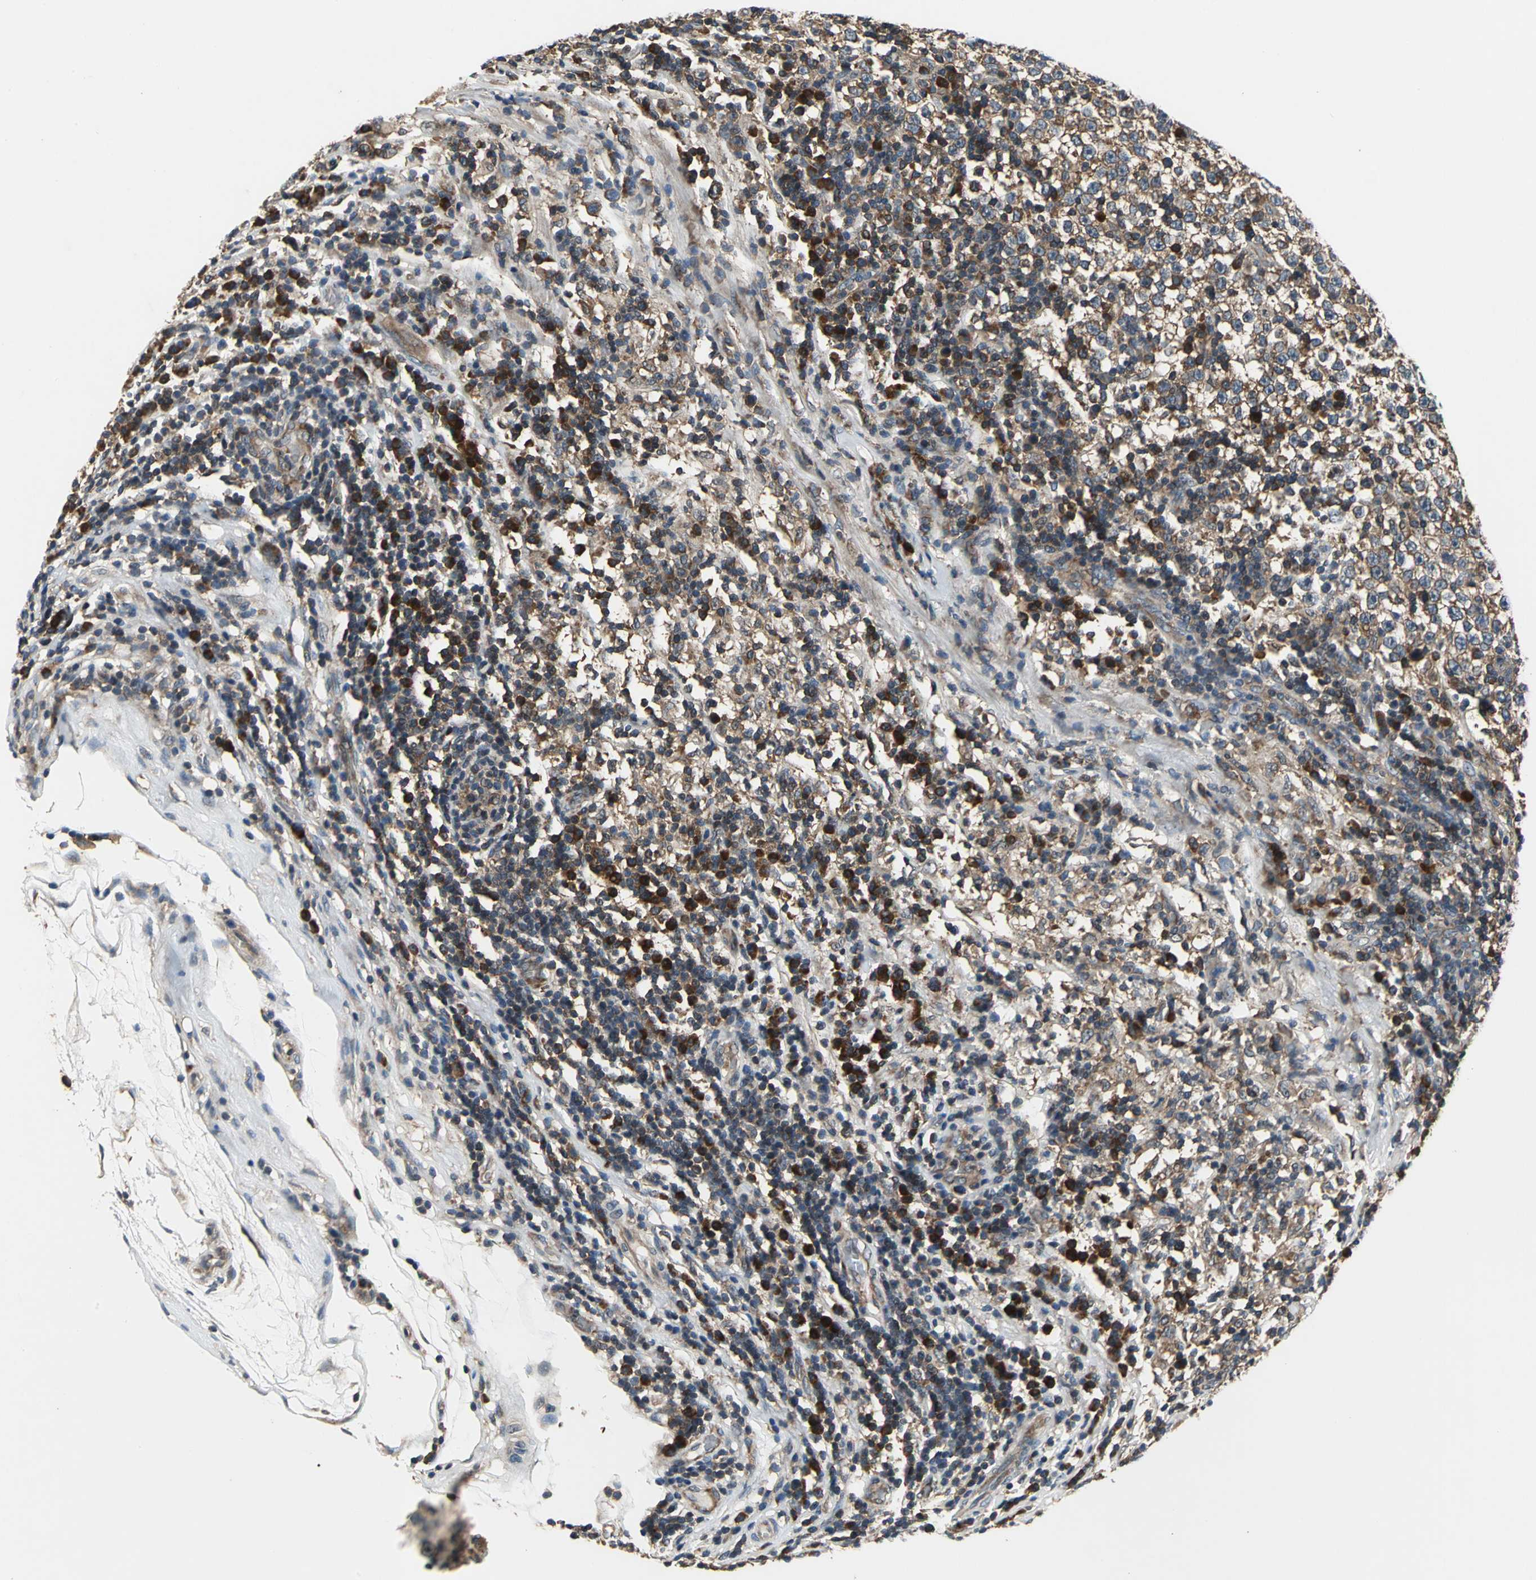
{"staining": {"intensity": "moderate", "quantity": ">75%", "location": "cytoplasmic/membranous"}, "tissue": "testis cancer", "cell_type": "Tumor cells", "image_type": "cancer", "snomed": [{"axis": "morphology", "description": "Seminoma, NOS"}, {"axis": "topography", "description": "Testis"}], "caption": "Protein staining shows moderate cytoplasmic/membranous positivity in about >75% of tumor cells in testis seminoma. The protein of interest is shown in brown color, while the nuclei are stained blue.", "gene": "EIF2B2", "patient": {"sex": "male", "age": 43}}